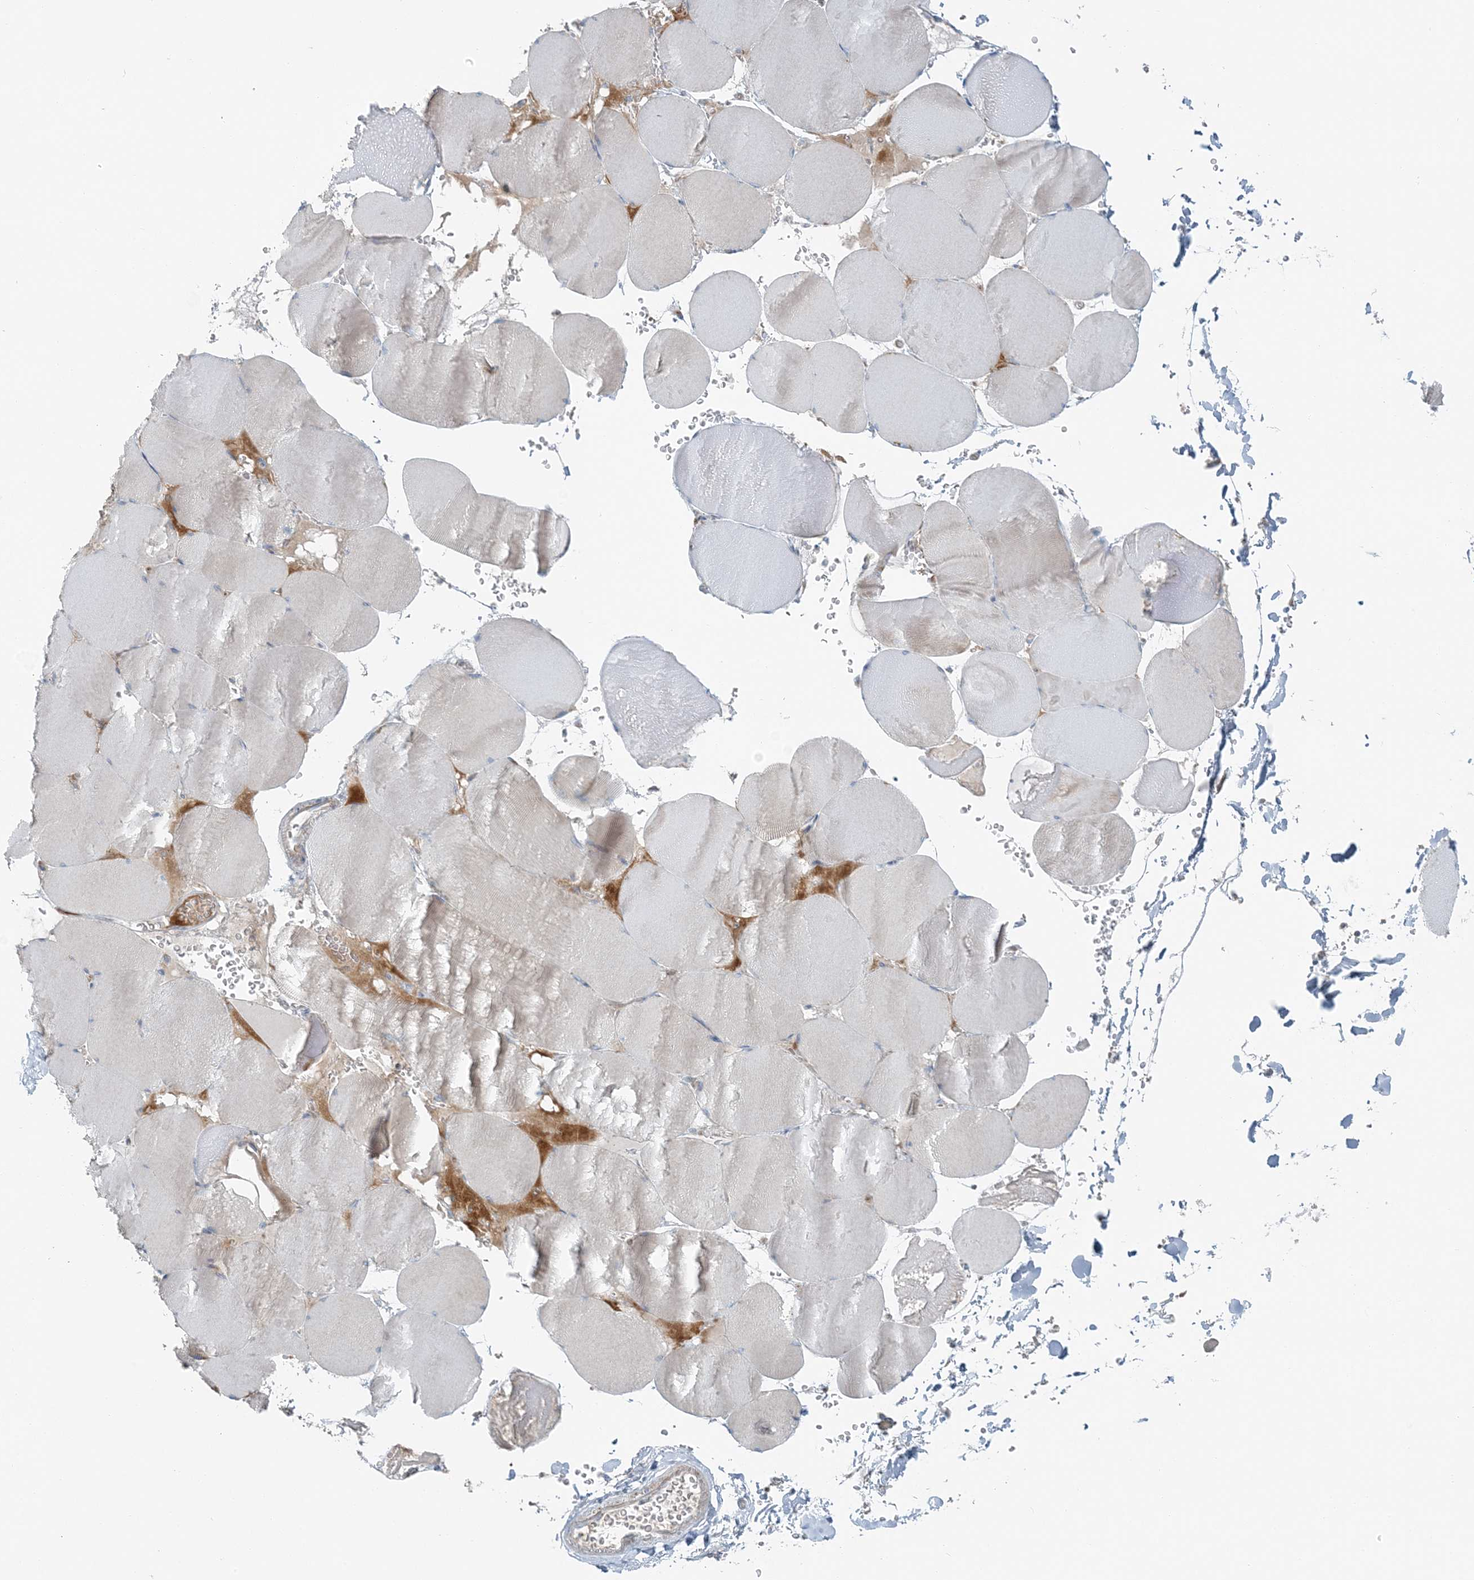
{"staining": {"intensity": "weak", "quantity": "<25%", "location": "cytoplasmic/membranous"}, "tissue": "skeletal muscle", "cell_type": "Myocytes", "image_type": "normal", "snomed": [{"axis": "morphology", "description": "Normal tissue, NOS"}, {"axis": "topography", "description": "Skeletal muscle"}, {"axis": "topography", "description": "Head-Neck"}], "caption": "Myocytes show no significant protein positivity in normal skeletal muscle. Brightfield microscopy of immunohistochemistry (IHC) stained with DAB (3,3'-diaminobenzidine) (brown) and hematoxylin (blue), captured at high magnification.", "gene": "SLC22A16", "patient": {"sex": "male", "age": 66}}